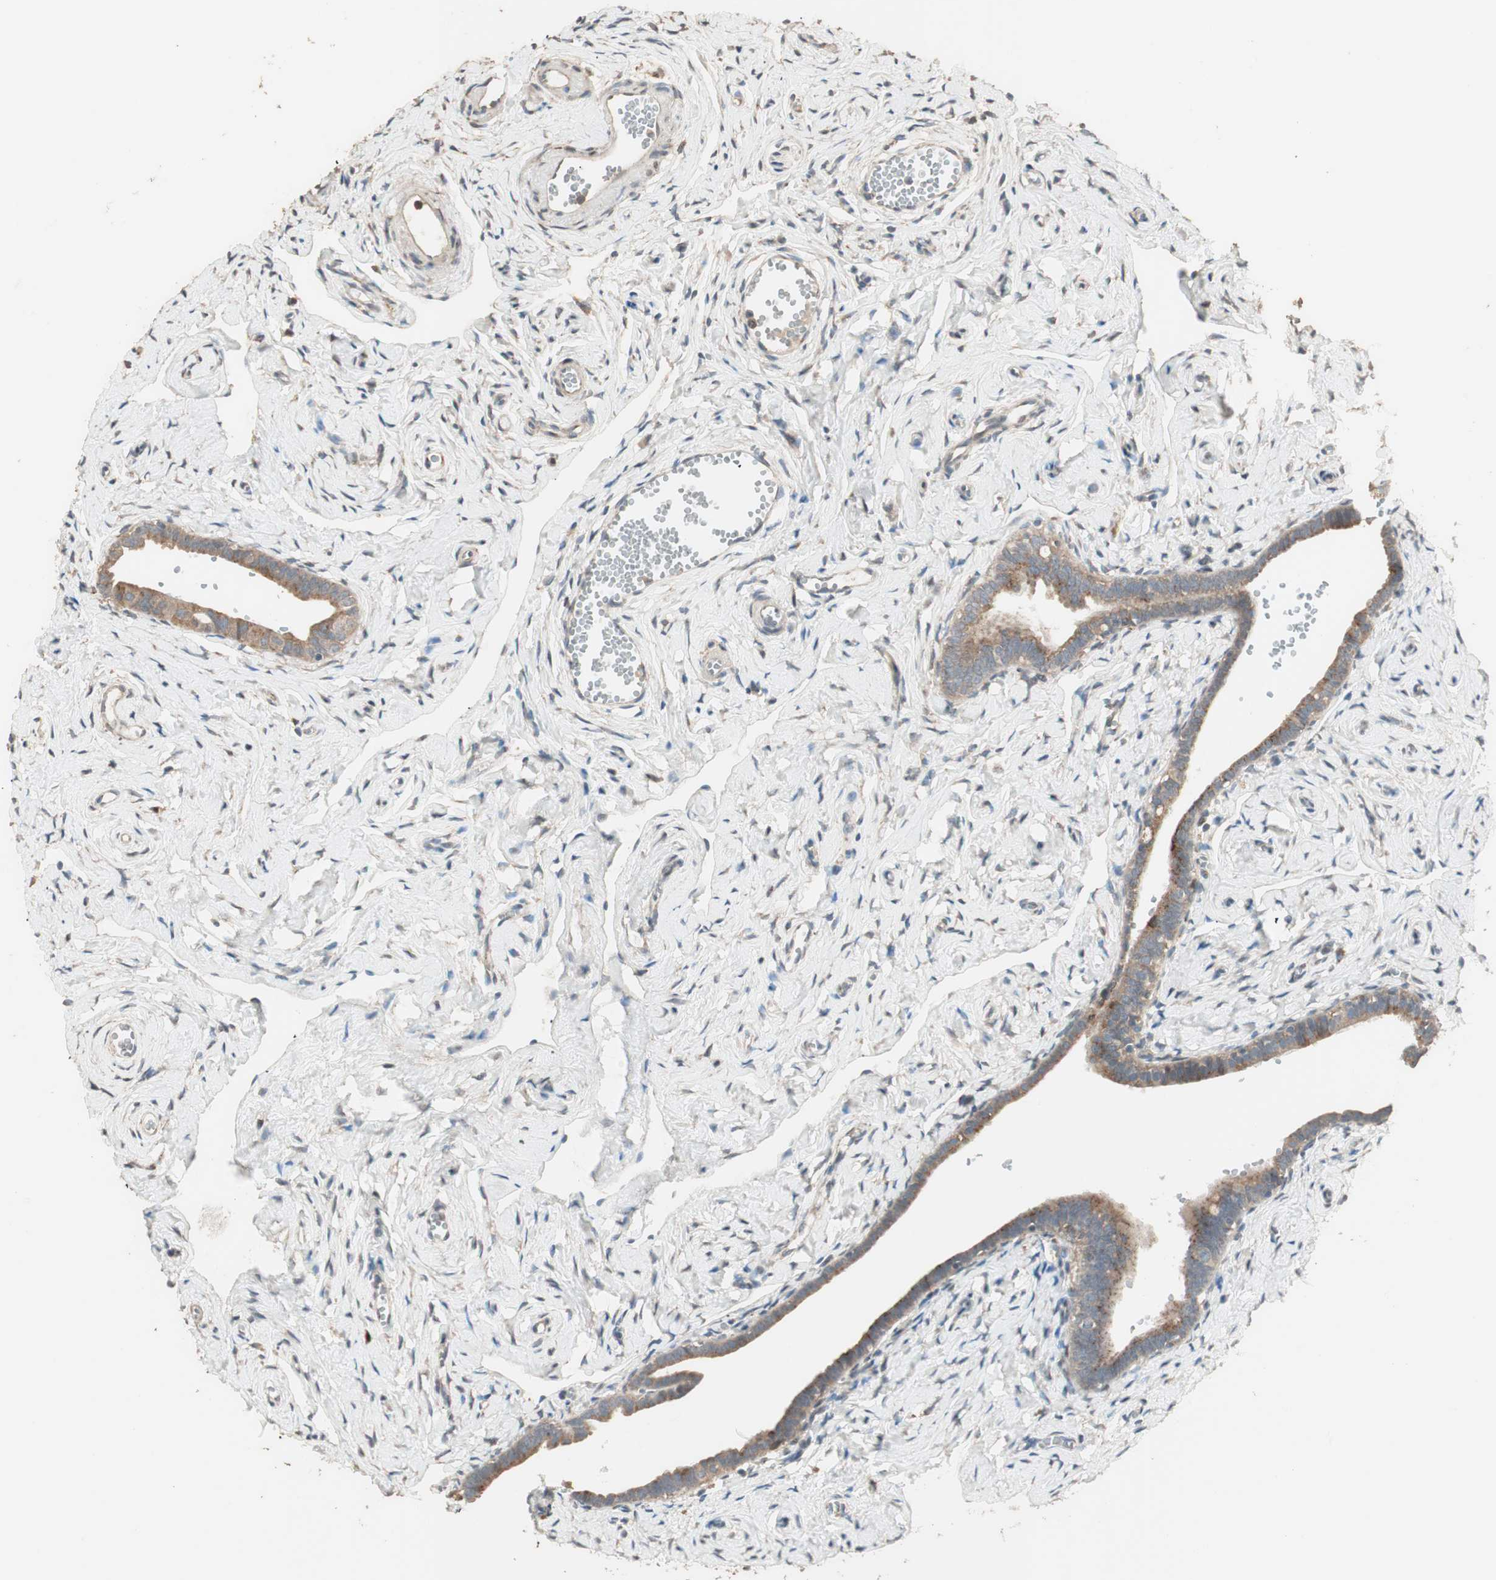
{"staining": {"intensity": "moderate", "quantity": ">75%", "location": "cytoplasmic/membranous"}, "tissue": "fallopian tube", "cell_type": "Glandular cells", "image_type": "normal", "snomed": [{"axis": "morphology", "description": "Normal tissue, NOS"}, {"axis": "topography", "description": "Fallopian tube"}], "caption": "Glandular cells display medium levels of moderate cytoplasmic/membranous expression in about >75% of cells in benign fallopian tube.", "gene": "RARRES1", "patient": {"sex": "female", "age": 71}}